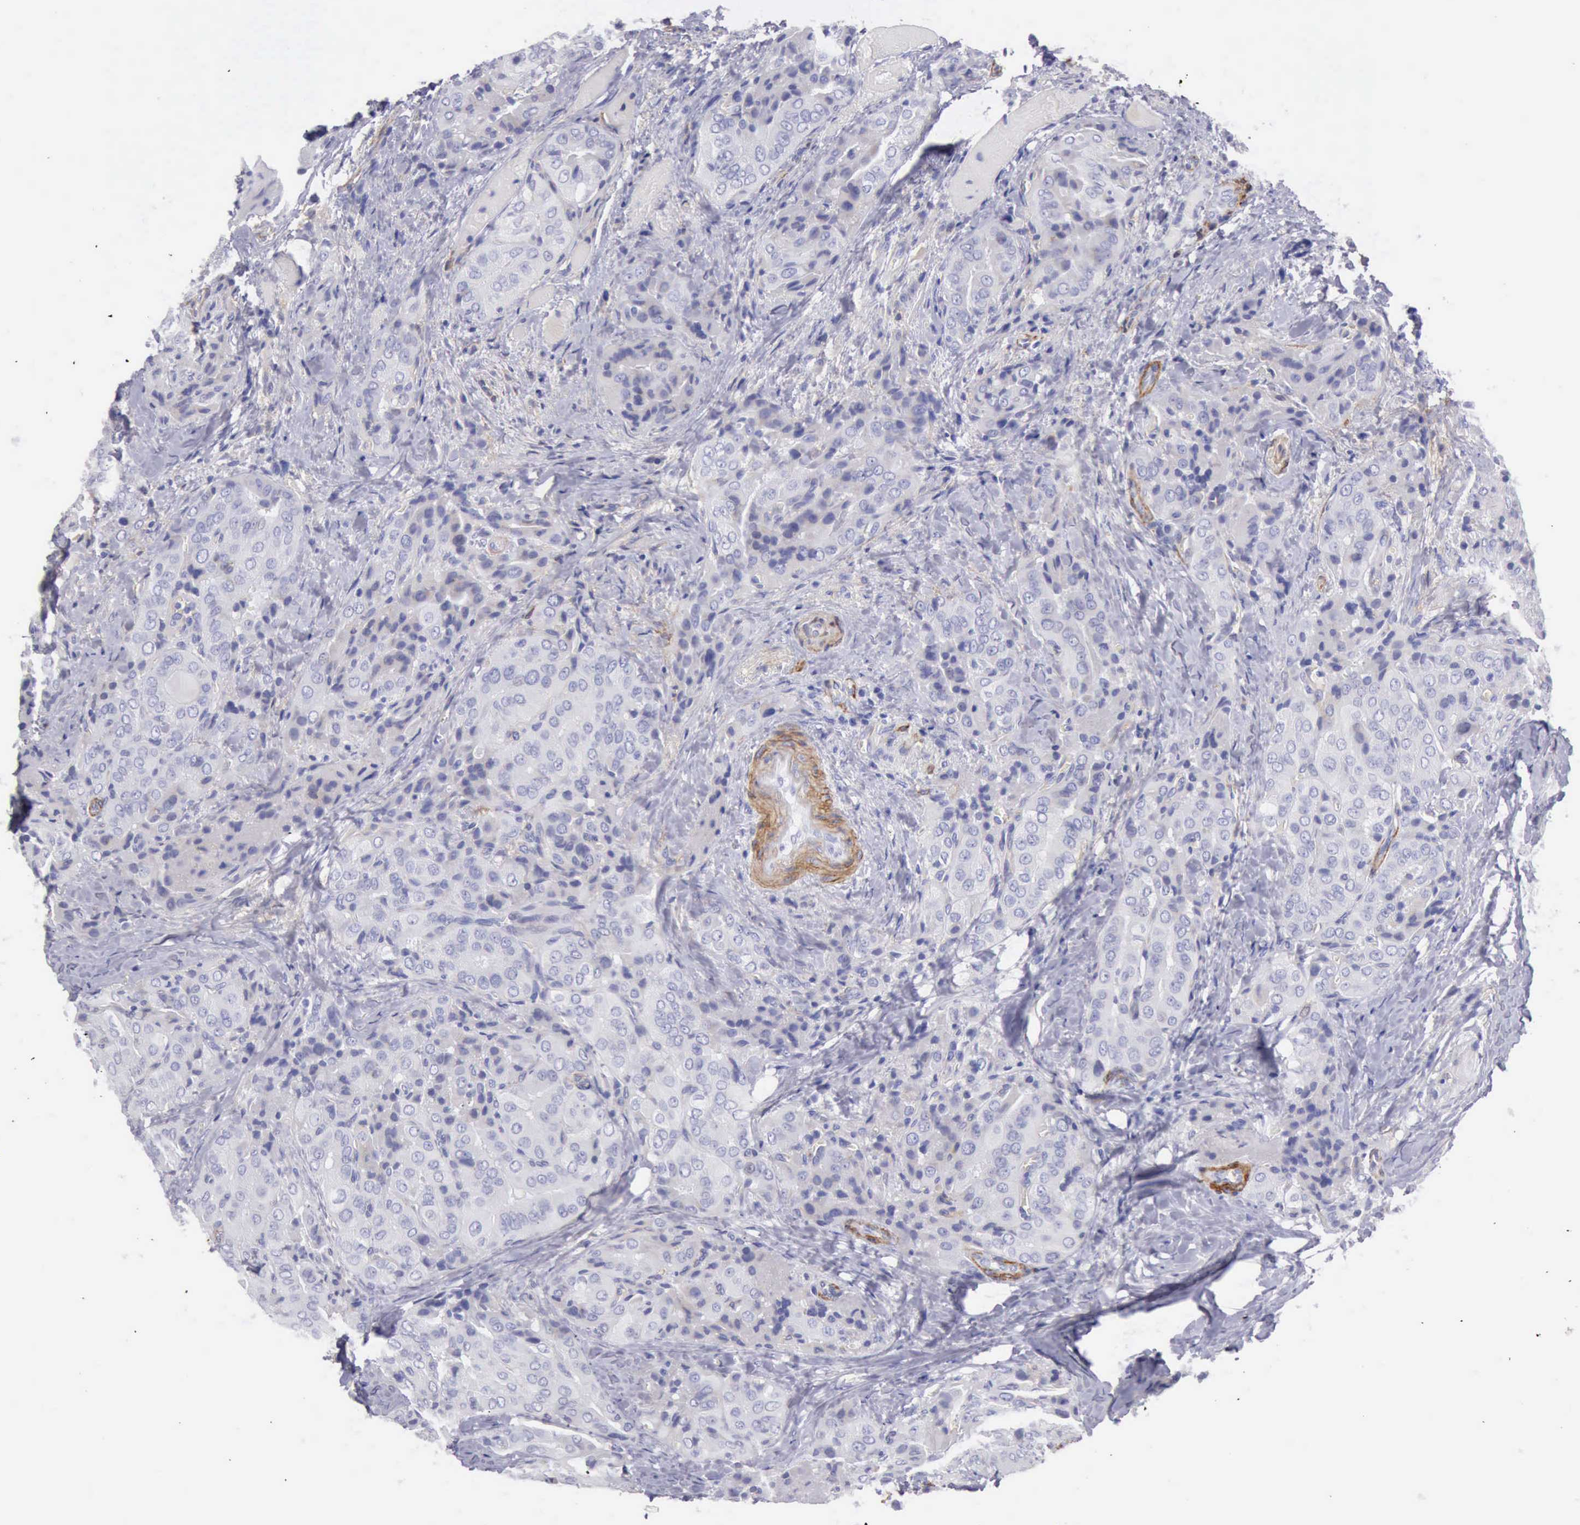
{"staining": {"intensity": "negative", "quantity": "none", "location": "none"}, "tissue": "thyroid cancer", "cell_type": "Tumor cells", "image_type": "cancer", "snomed": [{"axis": "morphology", "description": "Papillary adenocarcinoma, NOS"}, {"axis": "topography", "description": "Thyroid gland"}], "caption": "The IHC image has no significant staining in tumor cells of papillary adenocarcinoma (thyroid) tissue.", "gene": "AOC3", "patient": {"sex": "female", "age": 71}}